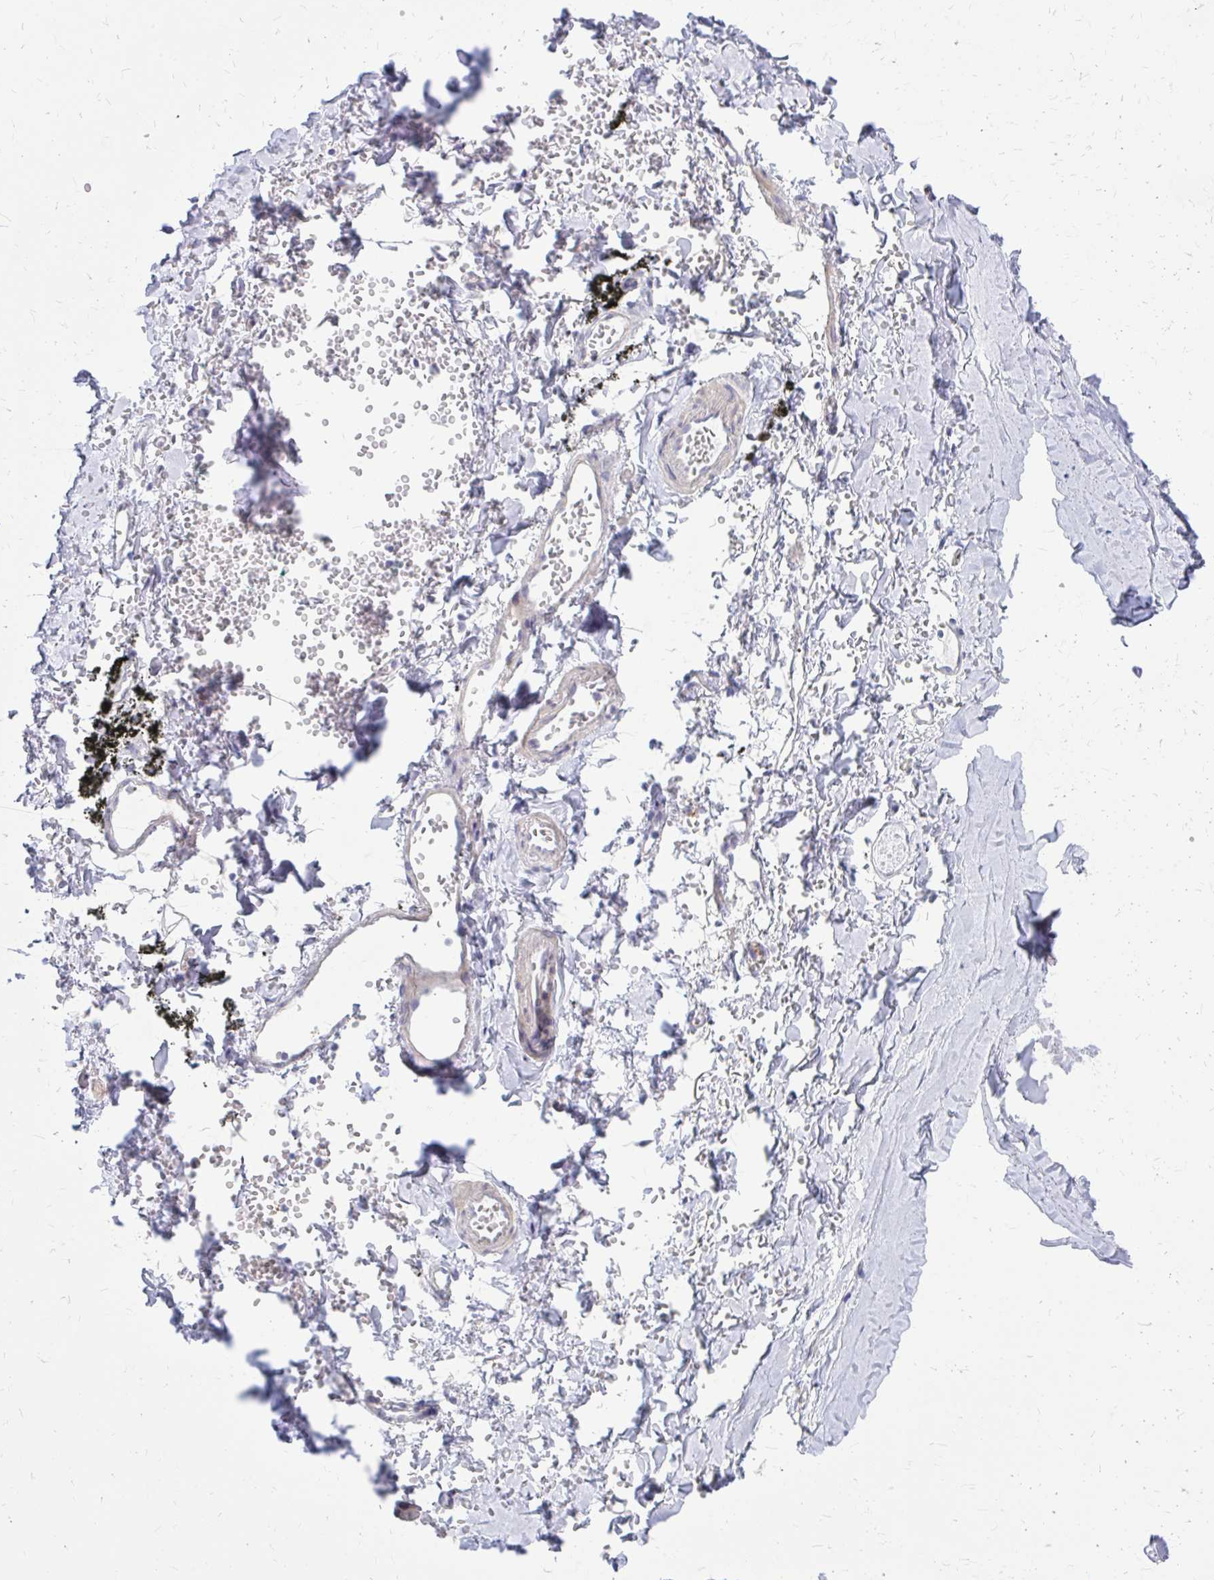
{"staining": {"intensity": "negative", "quantity": "none", "location": "none"}, "tissue": "soft tissue", "cell_type": "Fibroblasts", "image_type": "normal", "snomed": [{"axis": "morphology", "description": "Normal tissue, NOS"}, {"axis": "topography", "description": "Cartilage tissue"}, {"axis": "topography", "description": "Bronchus"}, {"axis": "topography", "description": "Peripheral nerve tissue"}], "caption": "Histopathology image shows no significant protein positivity in fibroblasts of benign soft tissue.", "gene": "GLYATL2", "patient": {"sex": "female", "age": 59}}